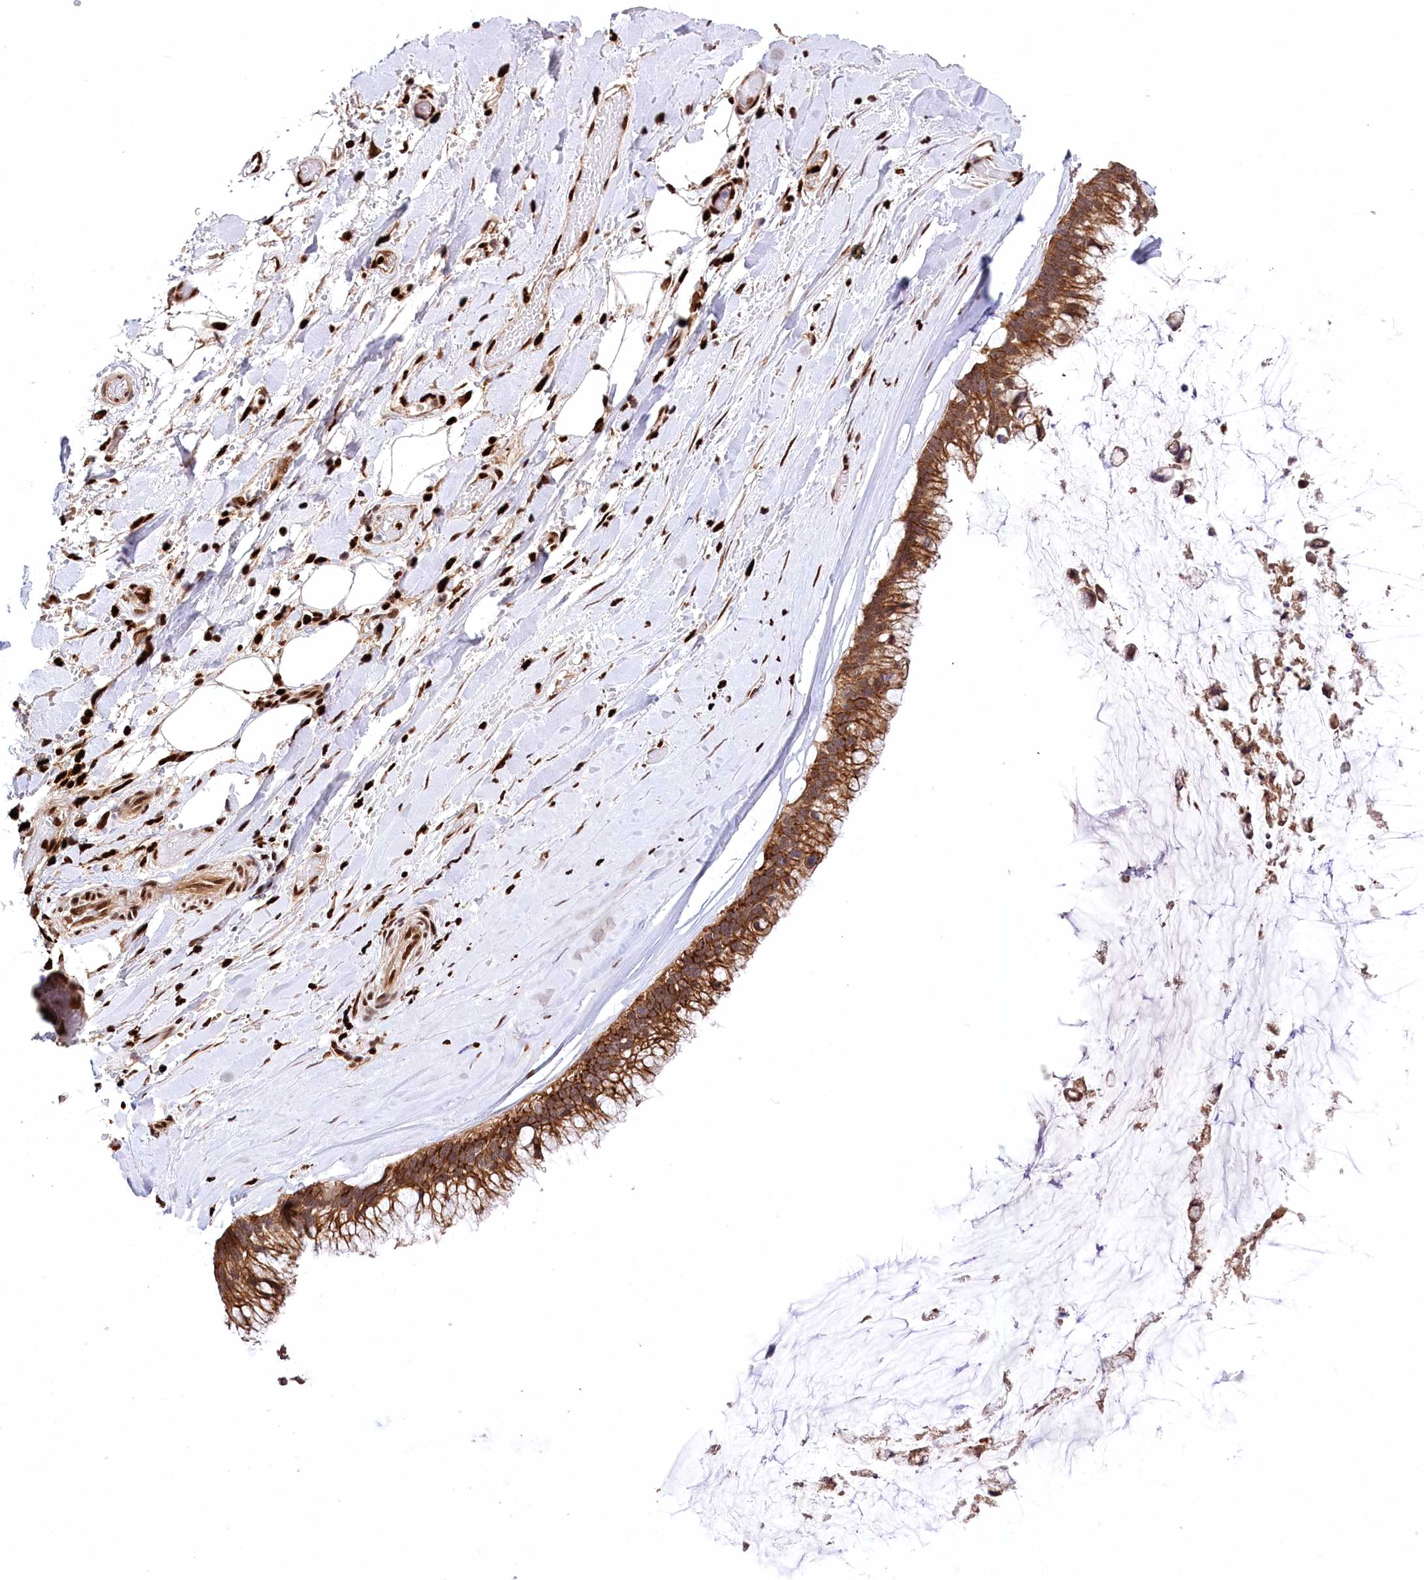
{"staining": {"intensity": "moderate", "quantity": ">75%", "location": "cytoplasmic/membranous"}, "tissue": "ovarian cancer", "cell_type": "Tumor cells", "image_type": "cancer", "snomed": [{"axis": "morphology", "description": "Cystadenocarcinoma, mucinous, NOS"}, {"axis": "topography", "description": "Ovary"}], "caption": "Human mucinous cystadenocarcinoma (ovarian) stained with a protein marker exhibits moderate staining in tumor cells.", "gene": "FIGN", "patient": {"sex": "female", "age": 39}}